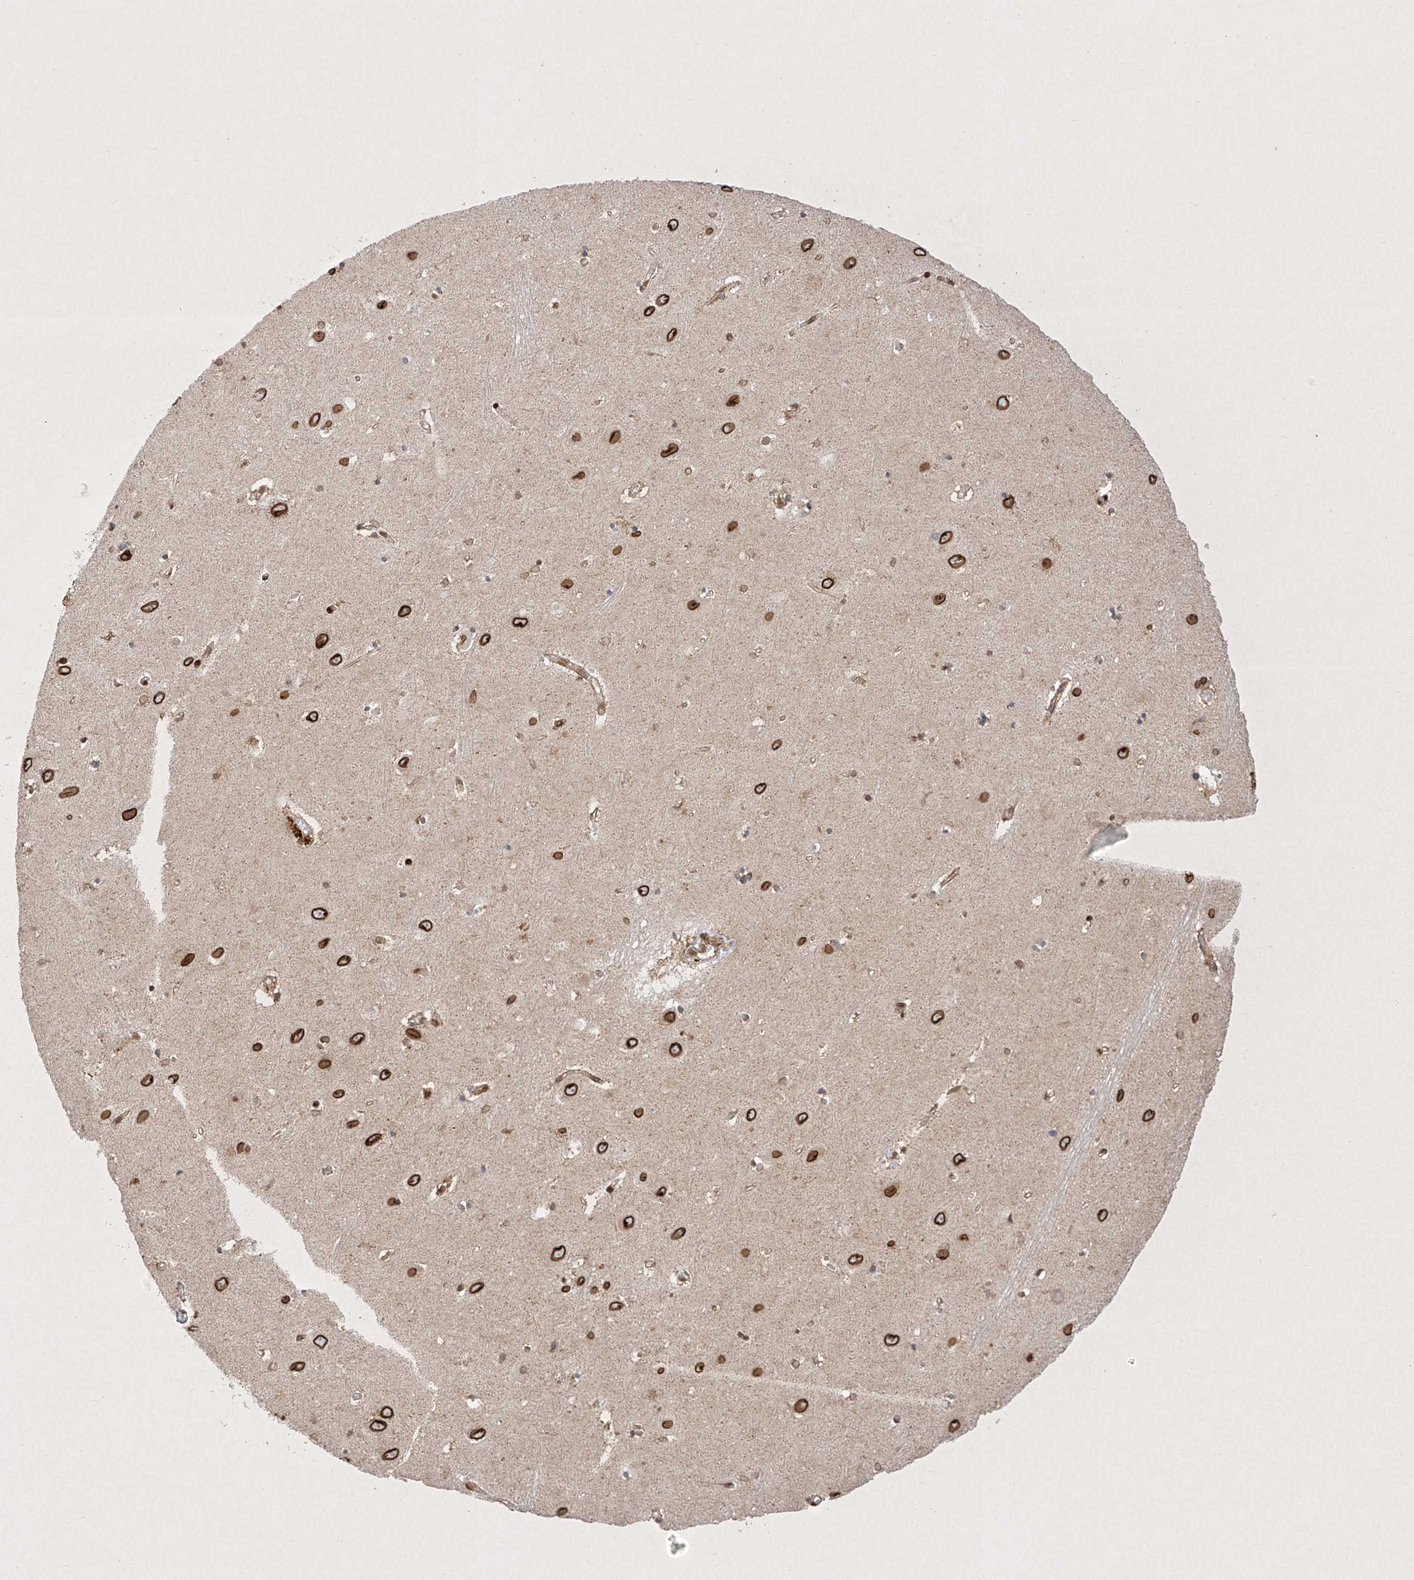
{"staining": {"intensity": "moderate", "quantity": ">75%", "location": "nuclear"}, "tissue": "hippocampus", "cell_type": "Glial cells", "image_type": "normal", "snomed": [{"axis": "morphology", "description": "Normal tissue, NOS"}, {"axis": "topography", "description": "Hippocampus"}], "caption": "This image reveals immunohistochemistry staining of benign human hippocampus, with medium moderate nuclear positivity in approximately >75% of glial cells.", "gene": "EPG5", "patient": {"sex": "female", "age": 64}}